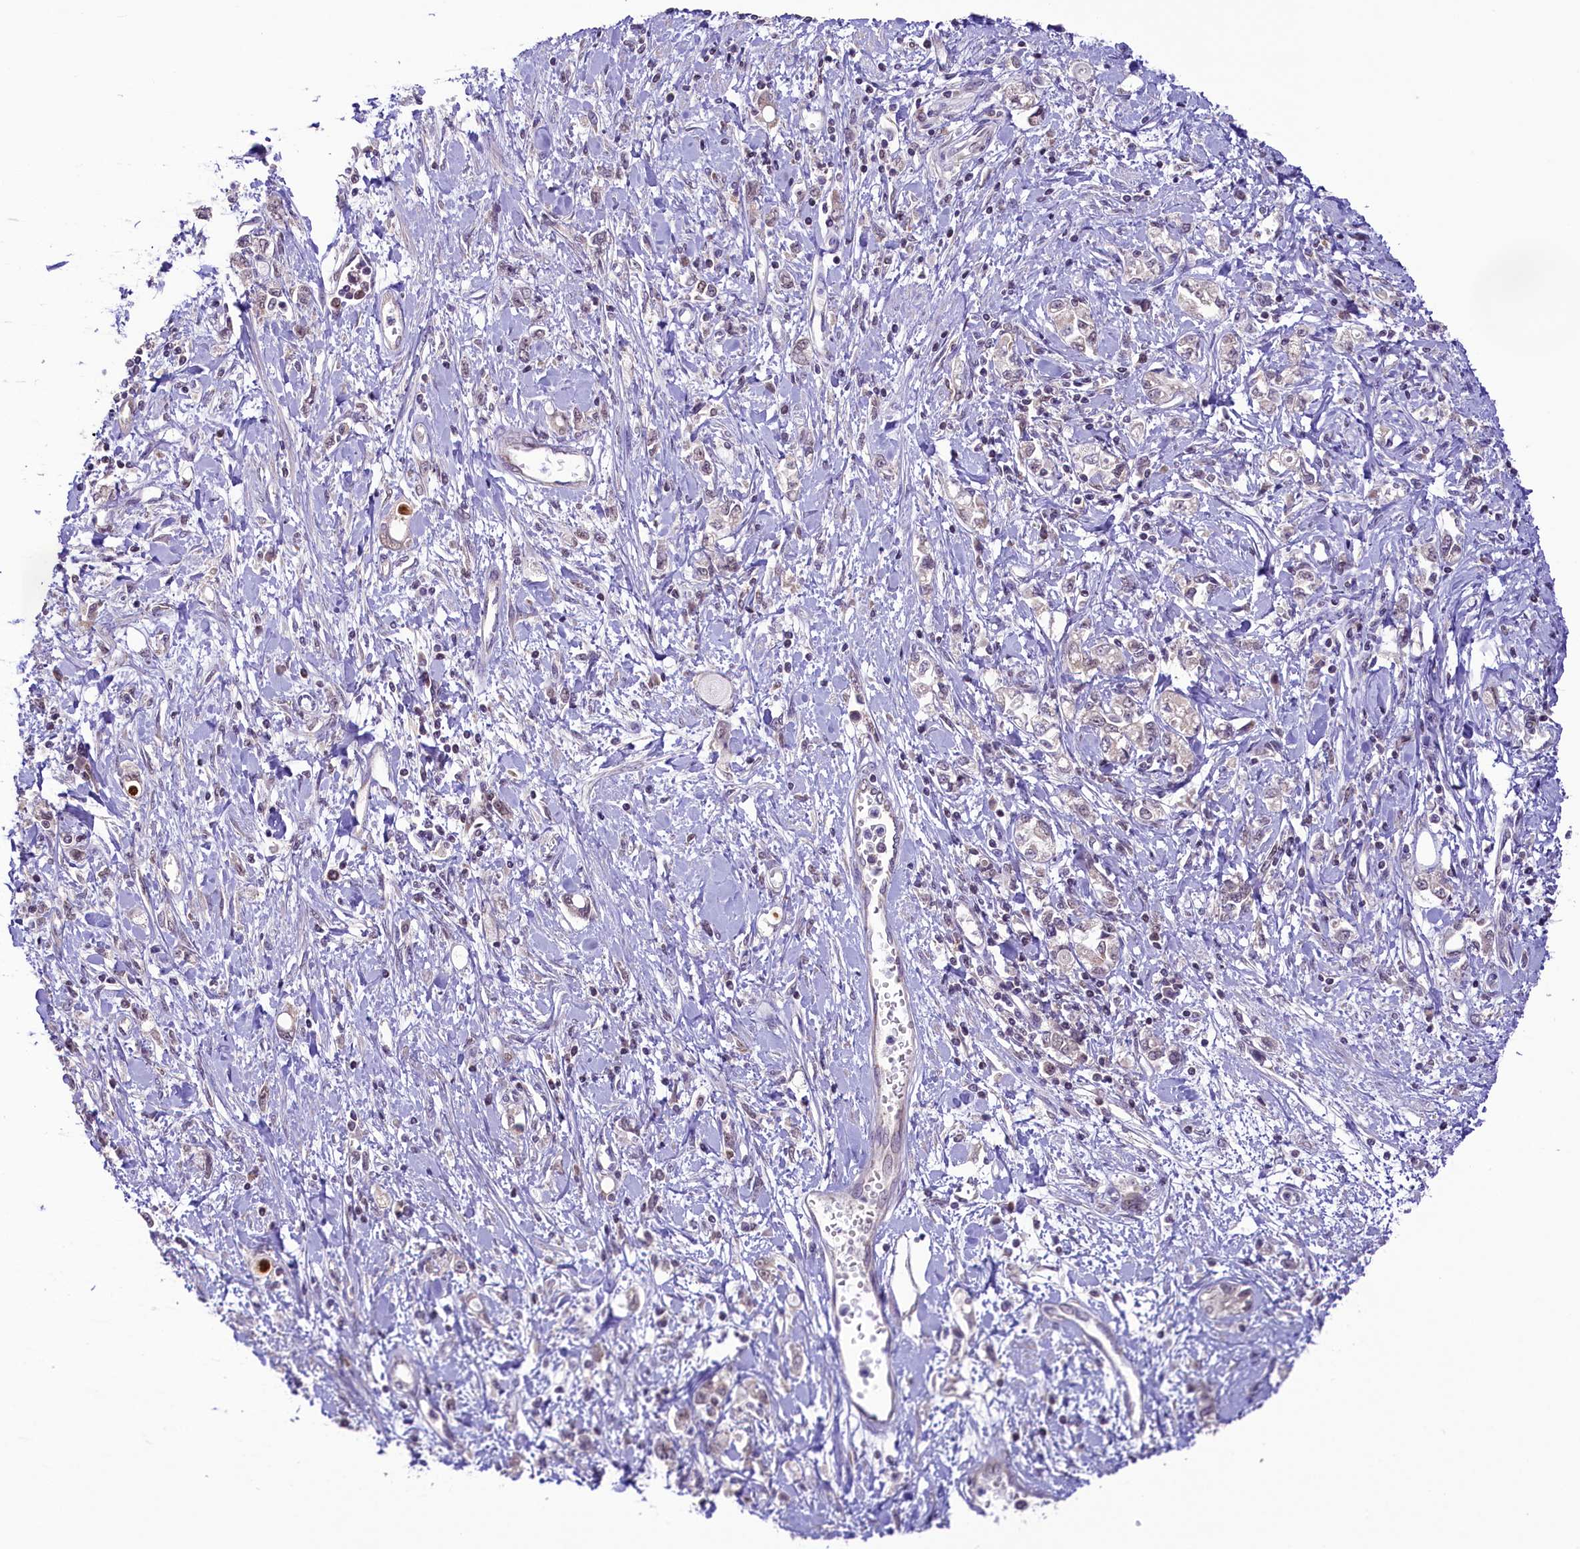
{"staining": {"intensity": "negative", "quantity": "none", "location": "none"}, "tissue": "stomach cancer", "cell_type": "Tumor cells", "image_type": "cancer", "snomed": [{"axis": "morphology", "description": "Adenocarcinoma, NOS"}, {"axis": "topography", "description": "Stomach"}], "caption": "High magnification brightfield microscopy of adenocarcinoma (stomach) stained with DAB (3,3'-diaminobenzidine) (brown) and counterstained with hematoxylin (blue): tumor cells show no significant positivity.", "gene": "PAF1", "patient": {"sex": "female", "age": 76}}